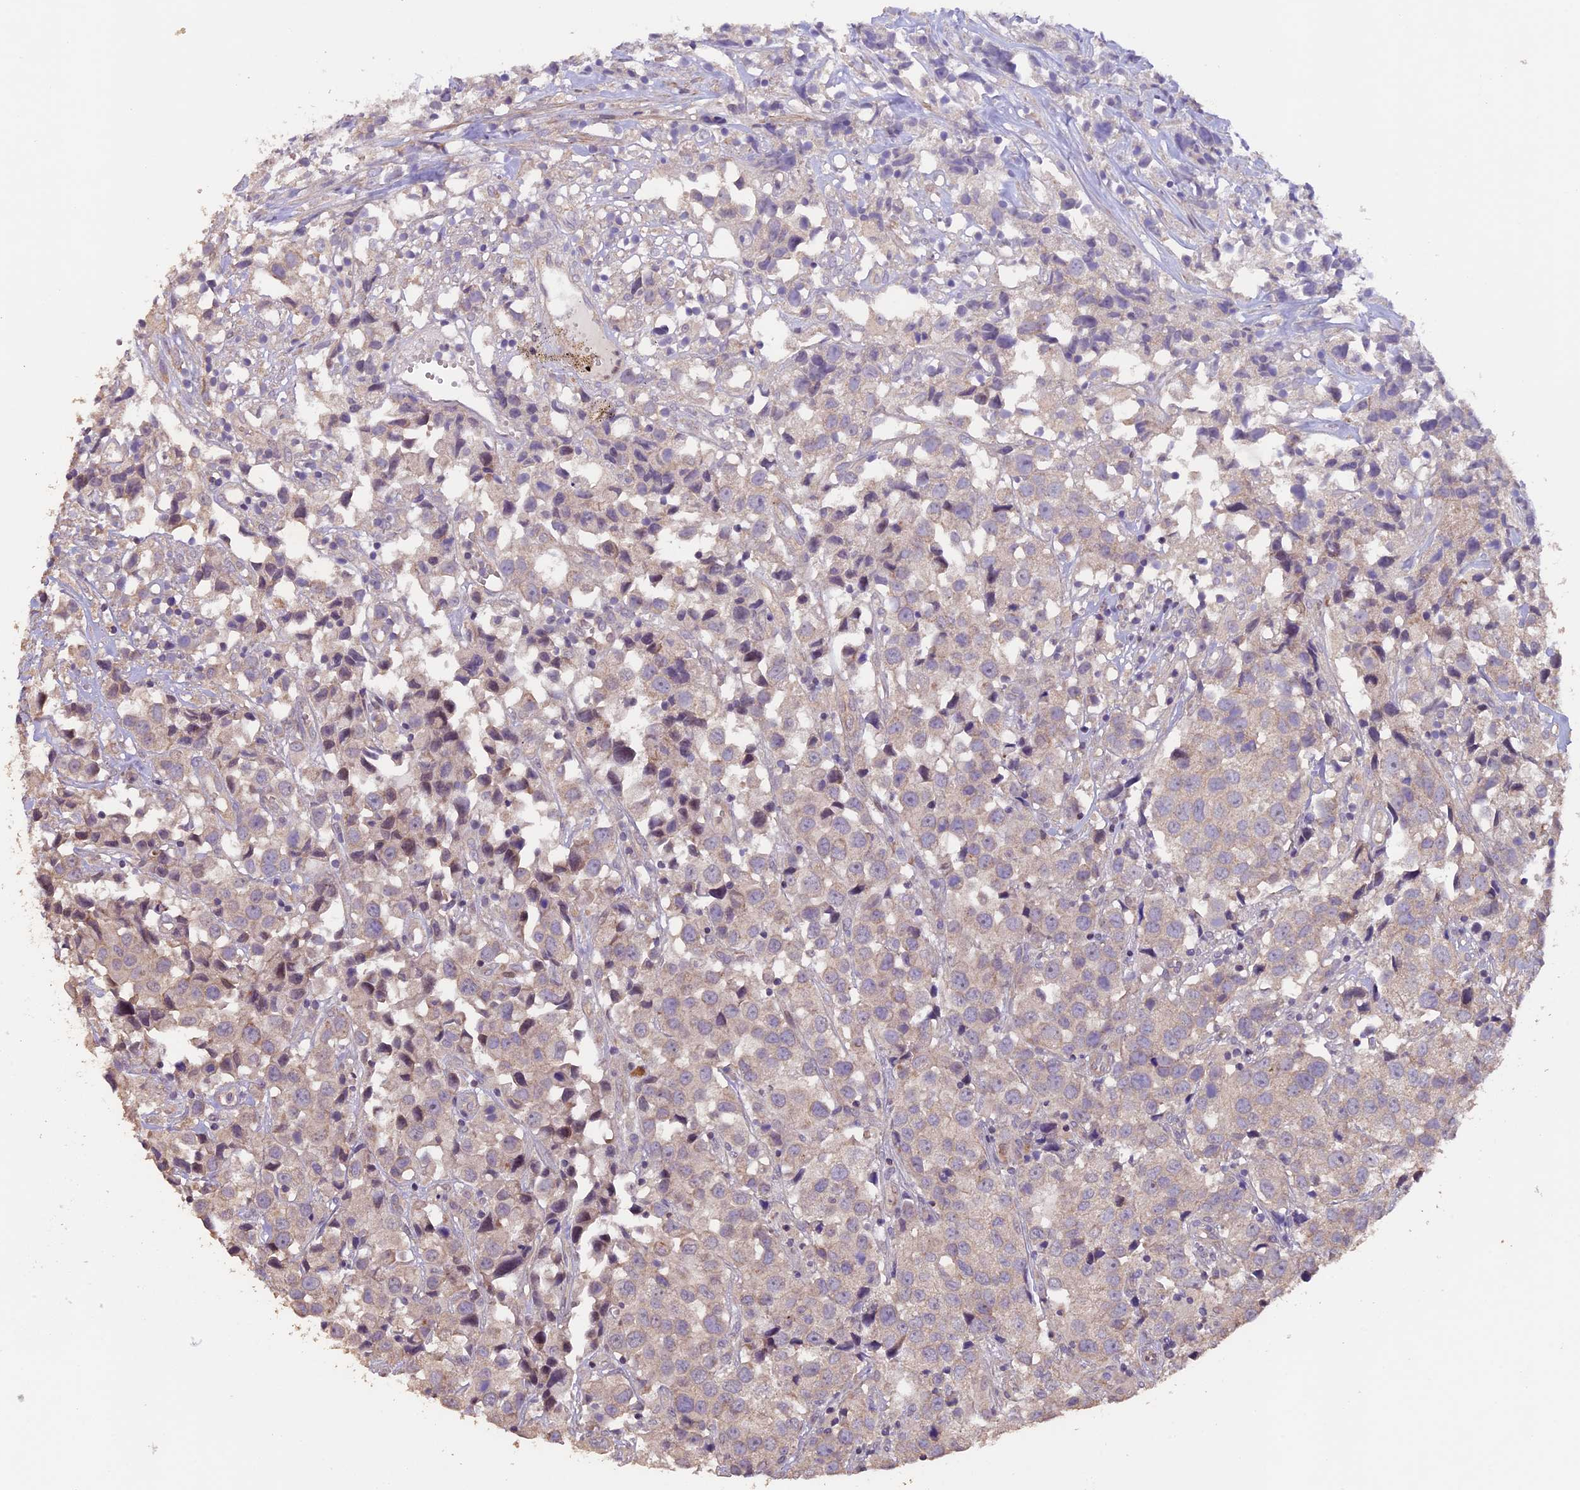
{"staining": {"intensity": "negative", "quantity": "none", "location": "none"}, "tissue": "urothelial cancer", "cell_type": "Tumor cells", "image_type": "cancer", "snomed": [{"axis": "morphology", "description": "Urothelial carcinoma, High grade"}, {"axis": "topography", "description": "Urinary bladder"}], "caption": "Tumor cells show no significant protein positivity in urothelial cancer.", "gene": "GNB5", "patient": {"sex": "female", "age": 75}}